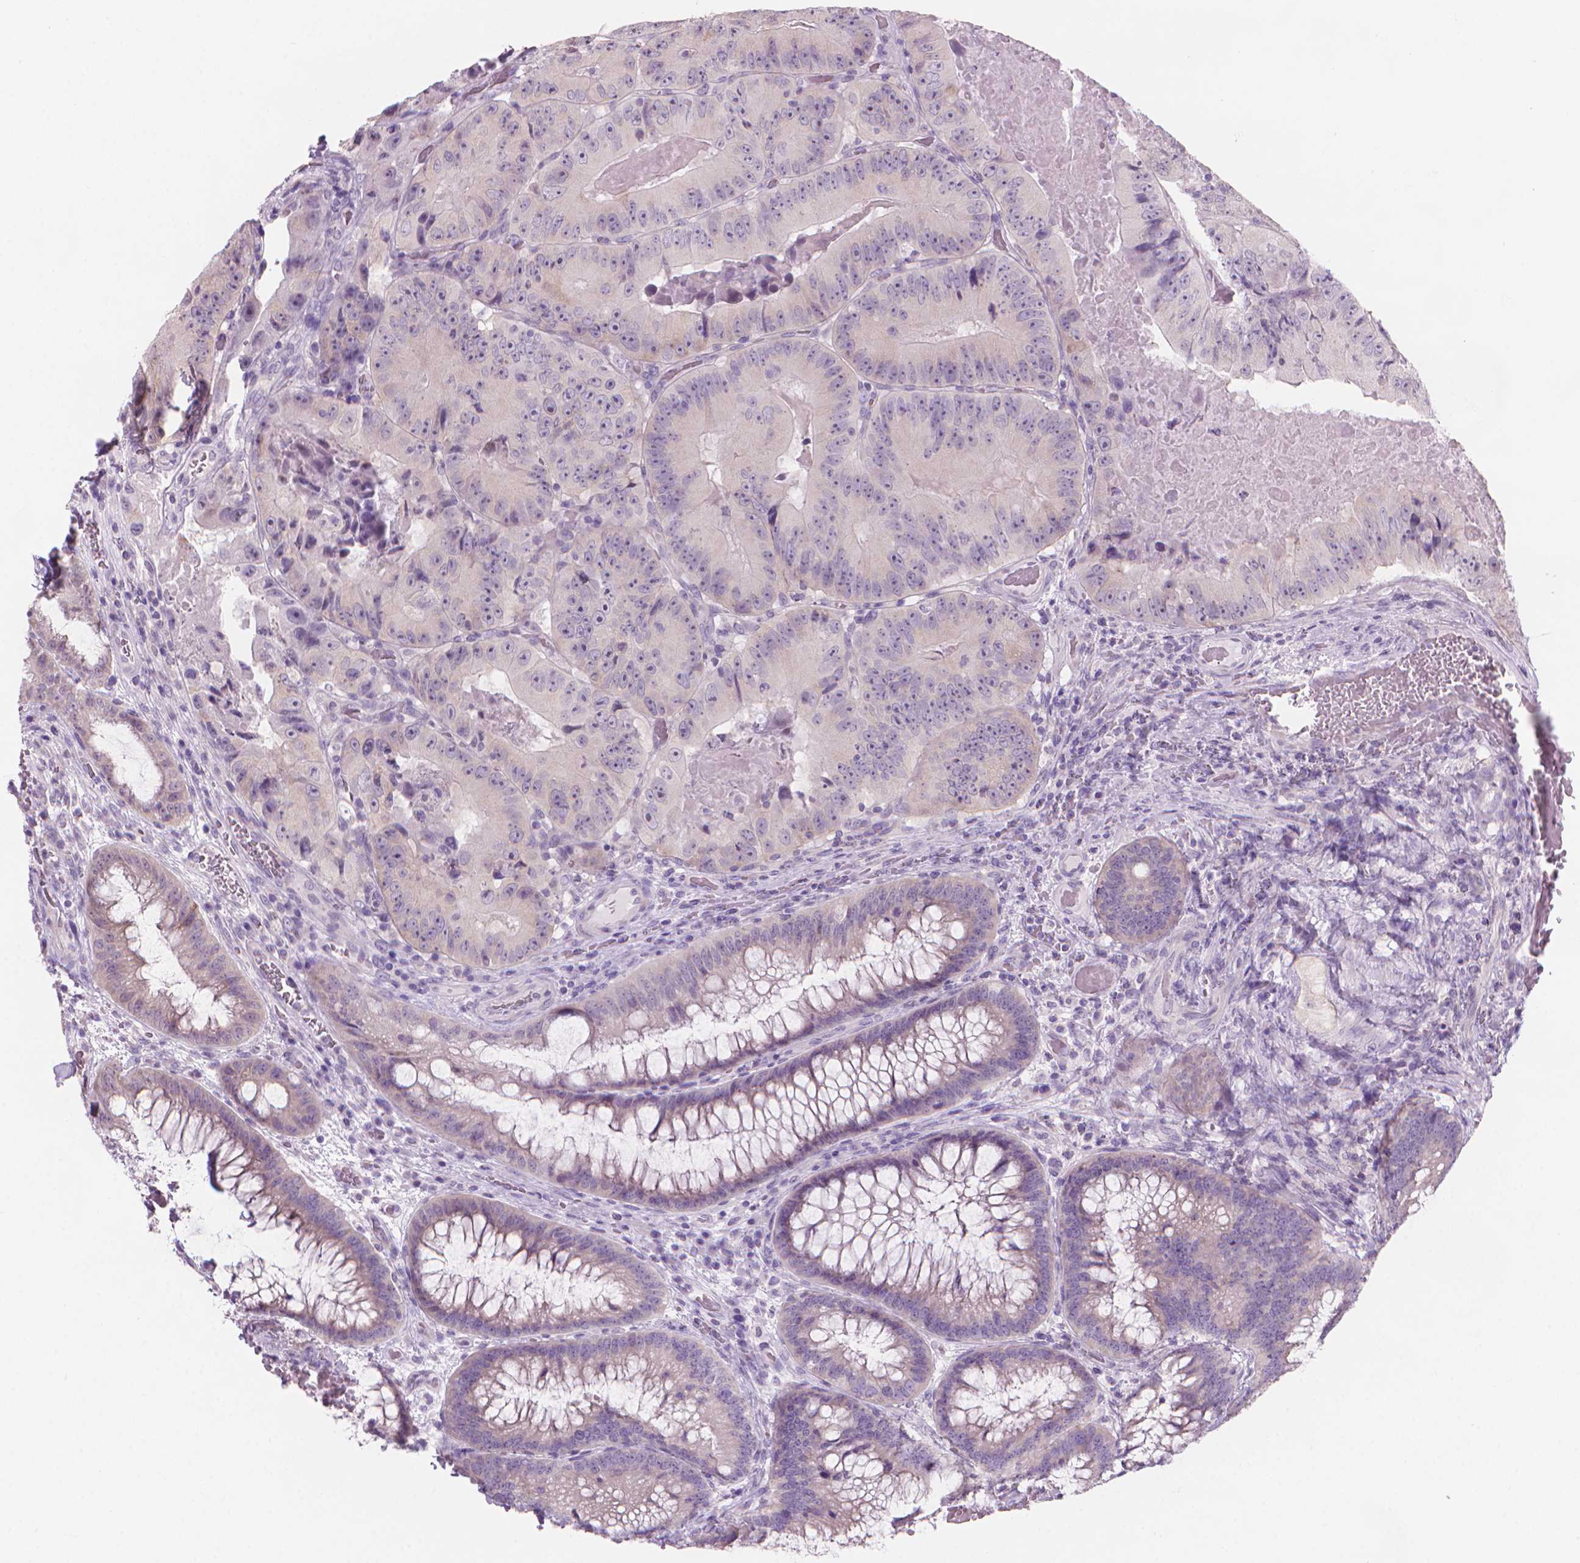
{"staining": {"intensity": "negative", "quantity": "none", "location": "none"}, "tissue": "colorectal cancer", "cell_type": "Tumor cells", "image_type": "cancer", "snomed": [{"axis": "morphology", "description": "Adenocarcinoma, NOS"}, {"axis": "topography", "description": "Colon"}], "caption": "High magnification brightfield microscopy of colorectal cancer stained with DAB (3,3'-diaminobenzidine) (brown) and counterstained with hematoxylin (blue): tumor cells show no significant positivity.", "gene": "ENSG00000187186", "patient": {"sex": "female", "age": 86}}